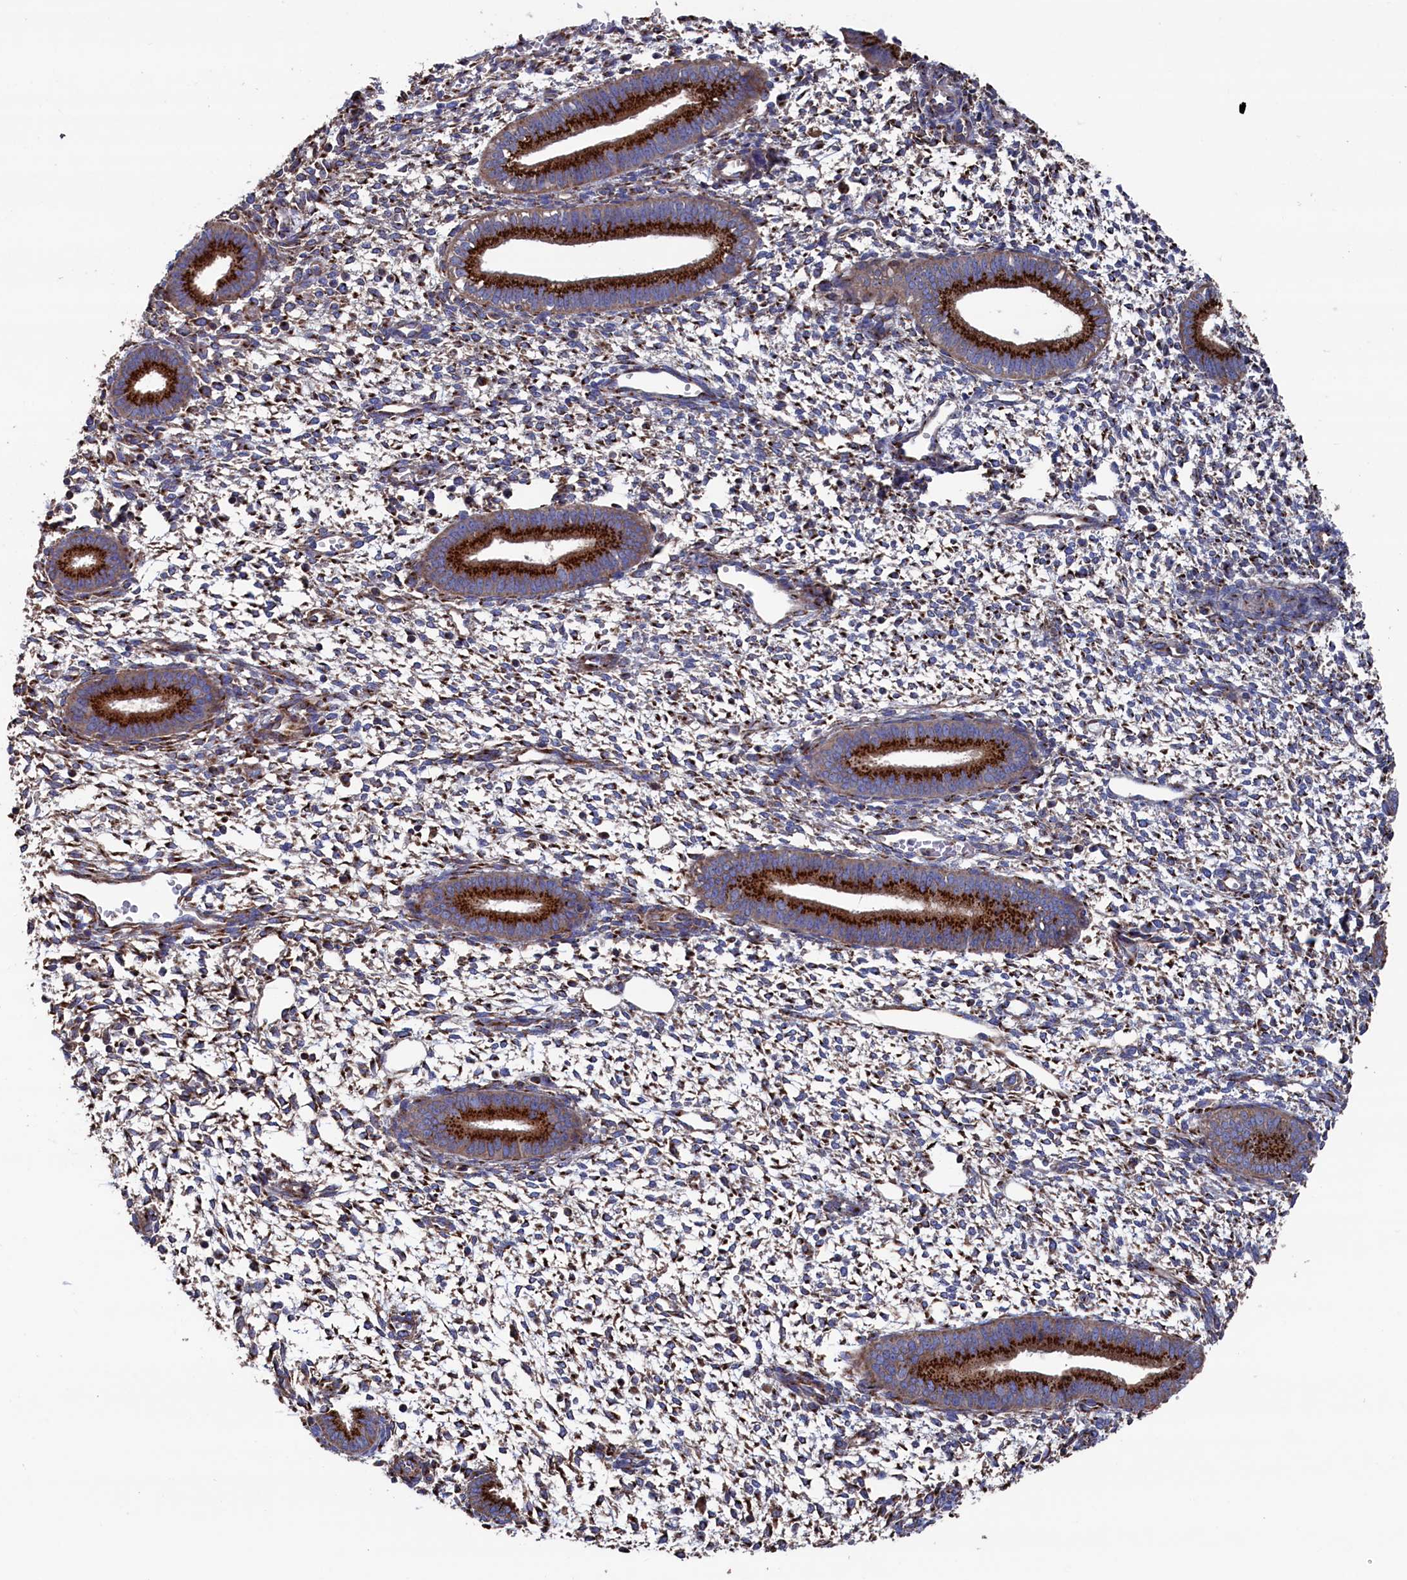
{"staining": {"intensity": "moderate", "quantity": ">75%", "location": "cytoplasmic/membranous"}, "tissue": "endometrium", "cell_type": "Cells in endometrial stroma", "image_type": "normal", "snomed": [{"axis": "morphology", "description": "Normal tissue, NOS"}, {"axis": "topography", "description": "Endometrium"}], "caption": "Cells in endometrial stroma show moderate cytoplasmic/membranous staining in approximately >75% of cells in benign endometrium.", "gene": "PRRC1", "patient": {"sex": "female", "age": 46}}